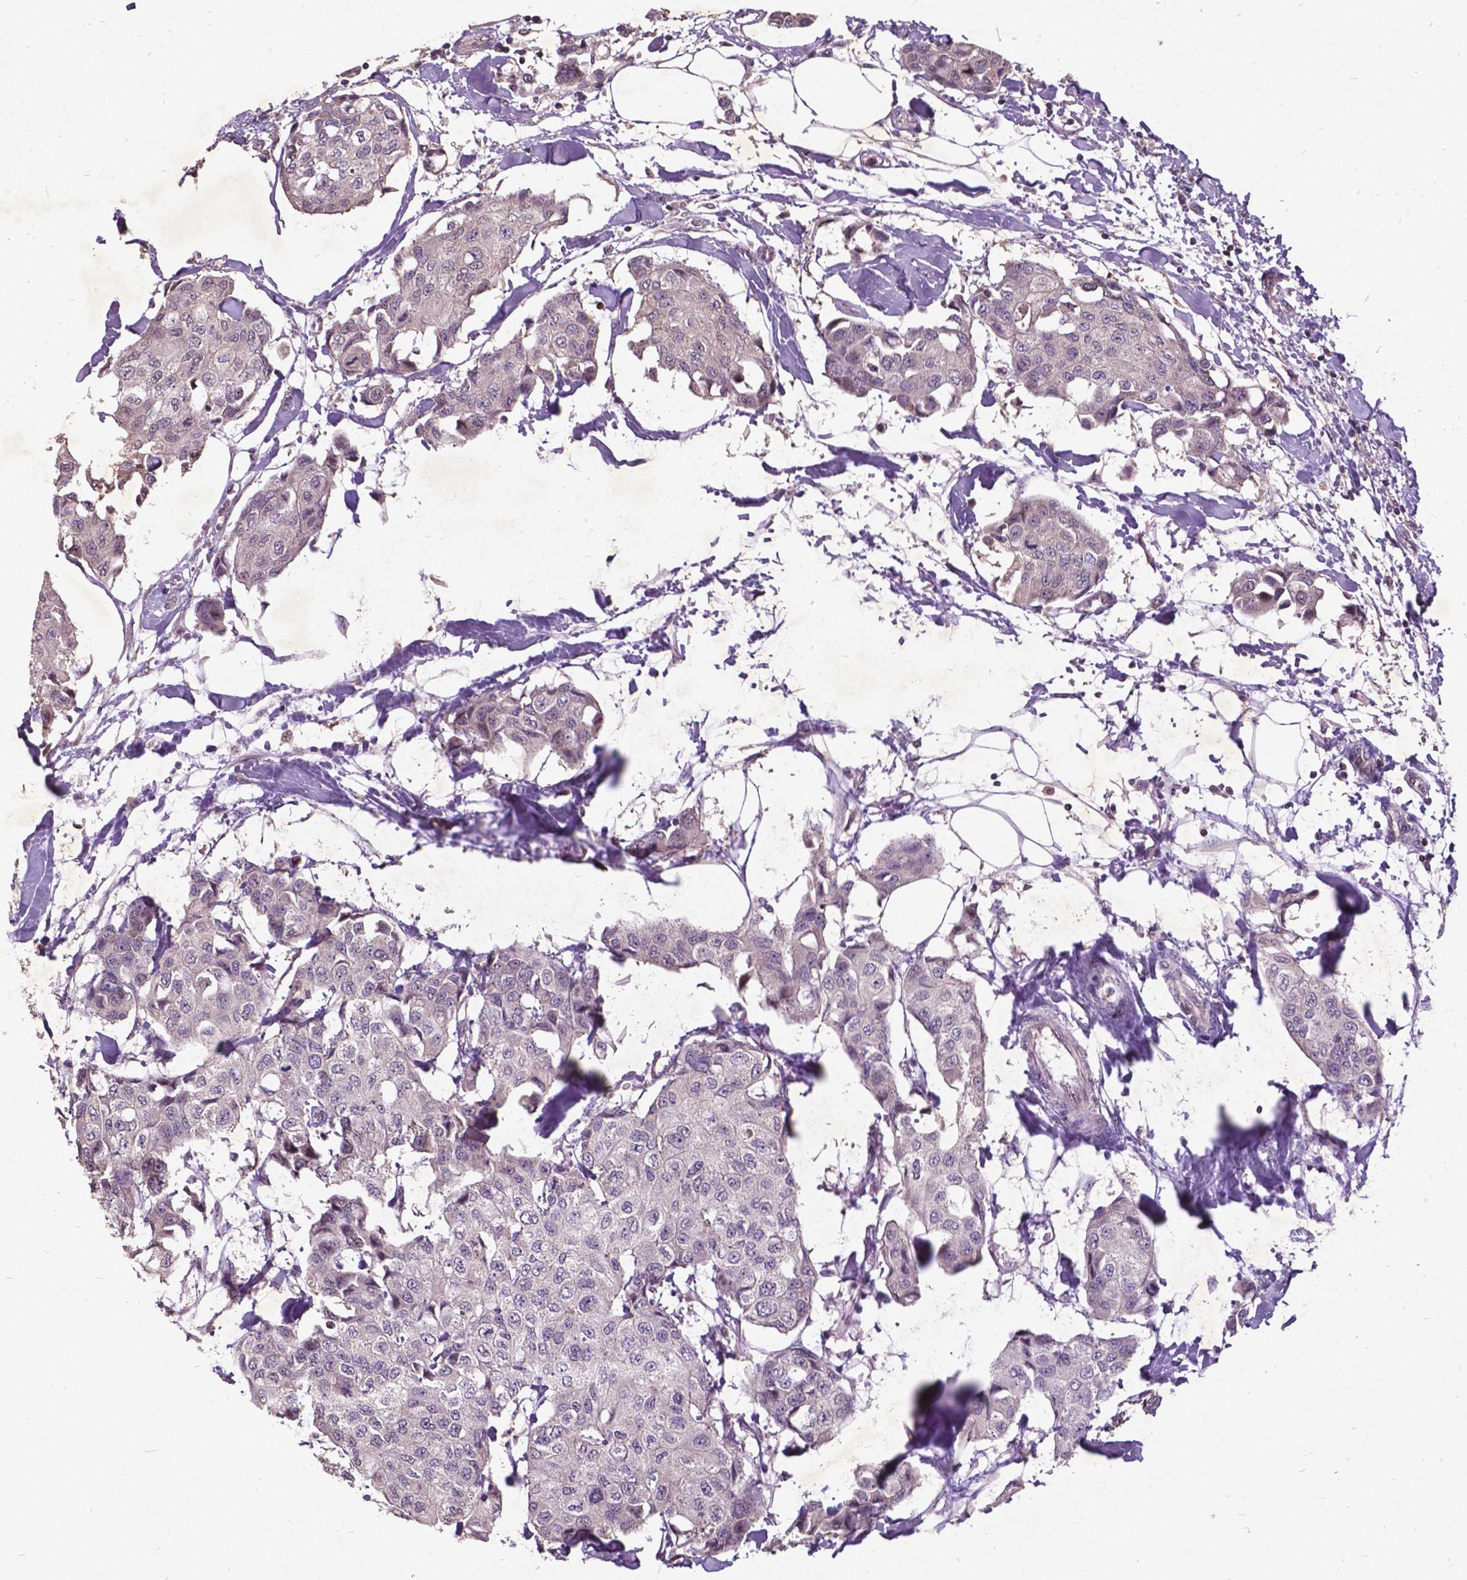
{"staining": {"intensity": "negative", "quantity": "none", "location": "none"}, "tissue": "breast cancer", "cell_type": "Tumor cells", "image_type": "cancer", "snomed": [{"axis": "morphology", "description": "Duct carcinoma"}, {"axis": "topography", "description": "Breast"}], "caption": "This is a photomicrograph of immunohistochemistry (IHC) staining of breast infiltrating ductal carcinoma, which shows no positivity in tumor cells.", "gene": "AP1S3", "patient": {"sex": "female", "age": 80}}